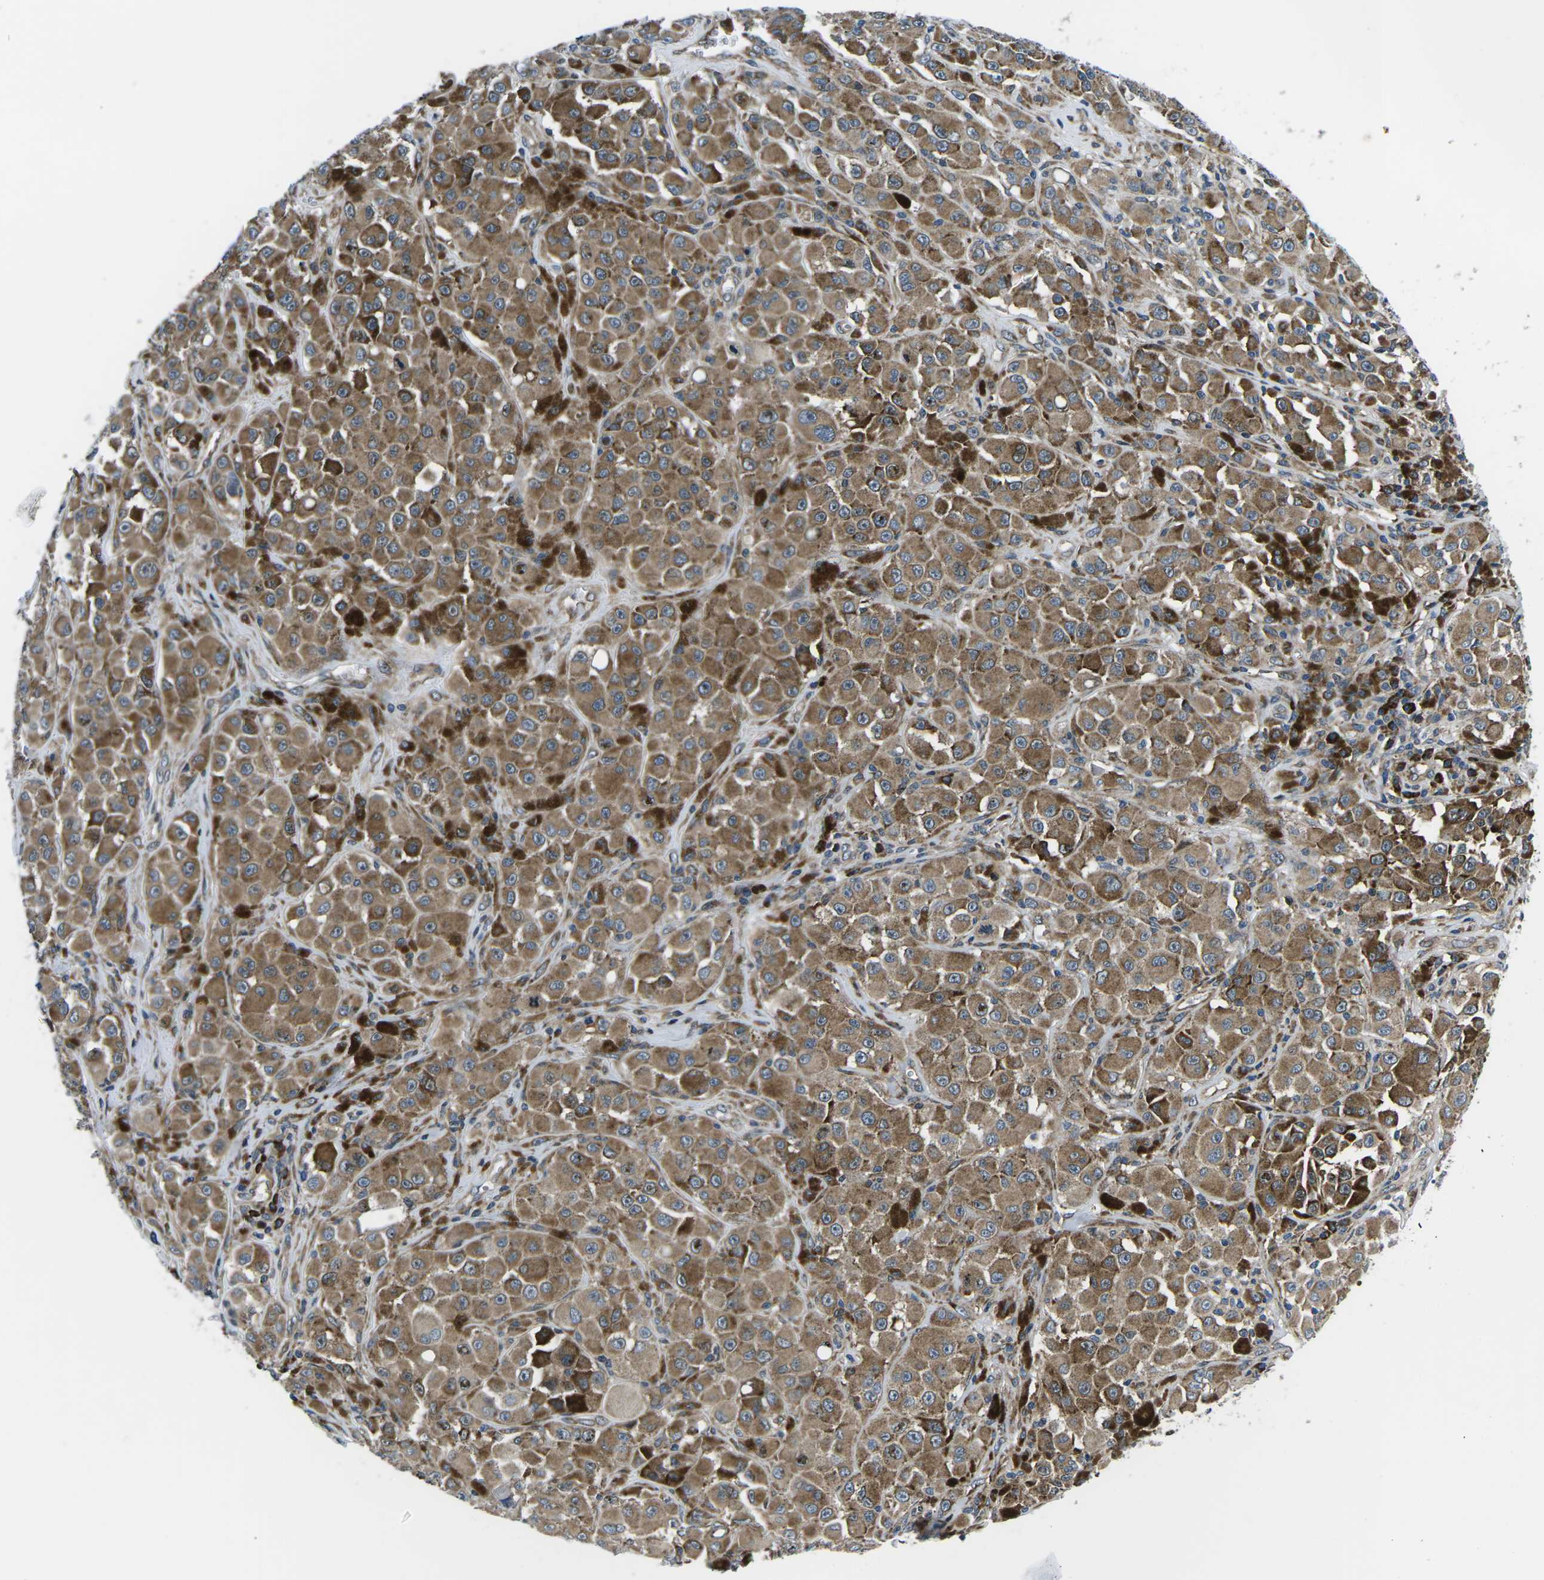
{"staining": {"intensity": "moderate", "quantity": ">75%", "location": "cytoplasmic/membranous"}, "tissue": "melanoma", "cell_type": "Tumor cells", "image_type": "cancer", "snomed": [{"axis": "morphology", "description": "Malignant melanoma, NOS"}, {"axis": "topography", "description": "Skin"}], "caption": "A brown stain labels moderate cytoplasmic/membranous expression of a protein in human melanoma tumor cells.", "gene": "EIF4E", "patient": {"sex": "male", "age": 84}}